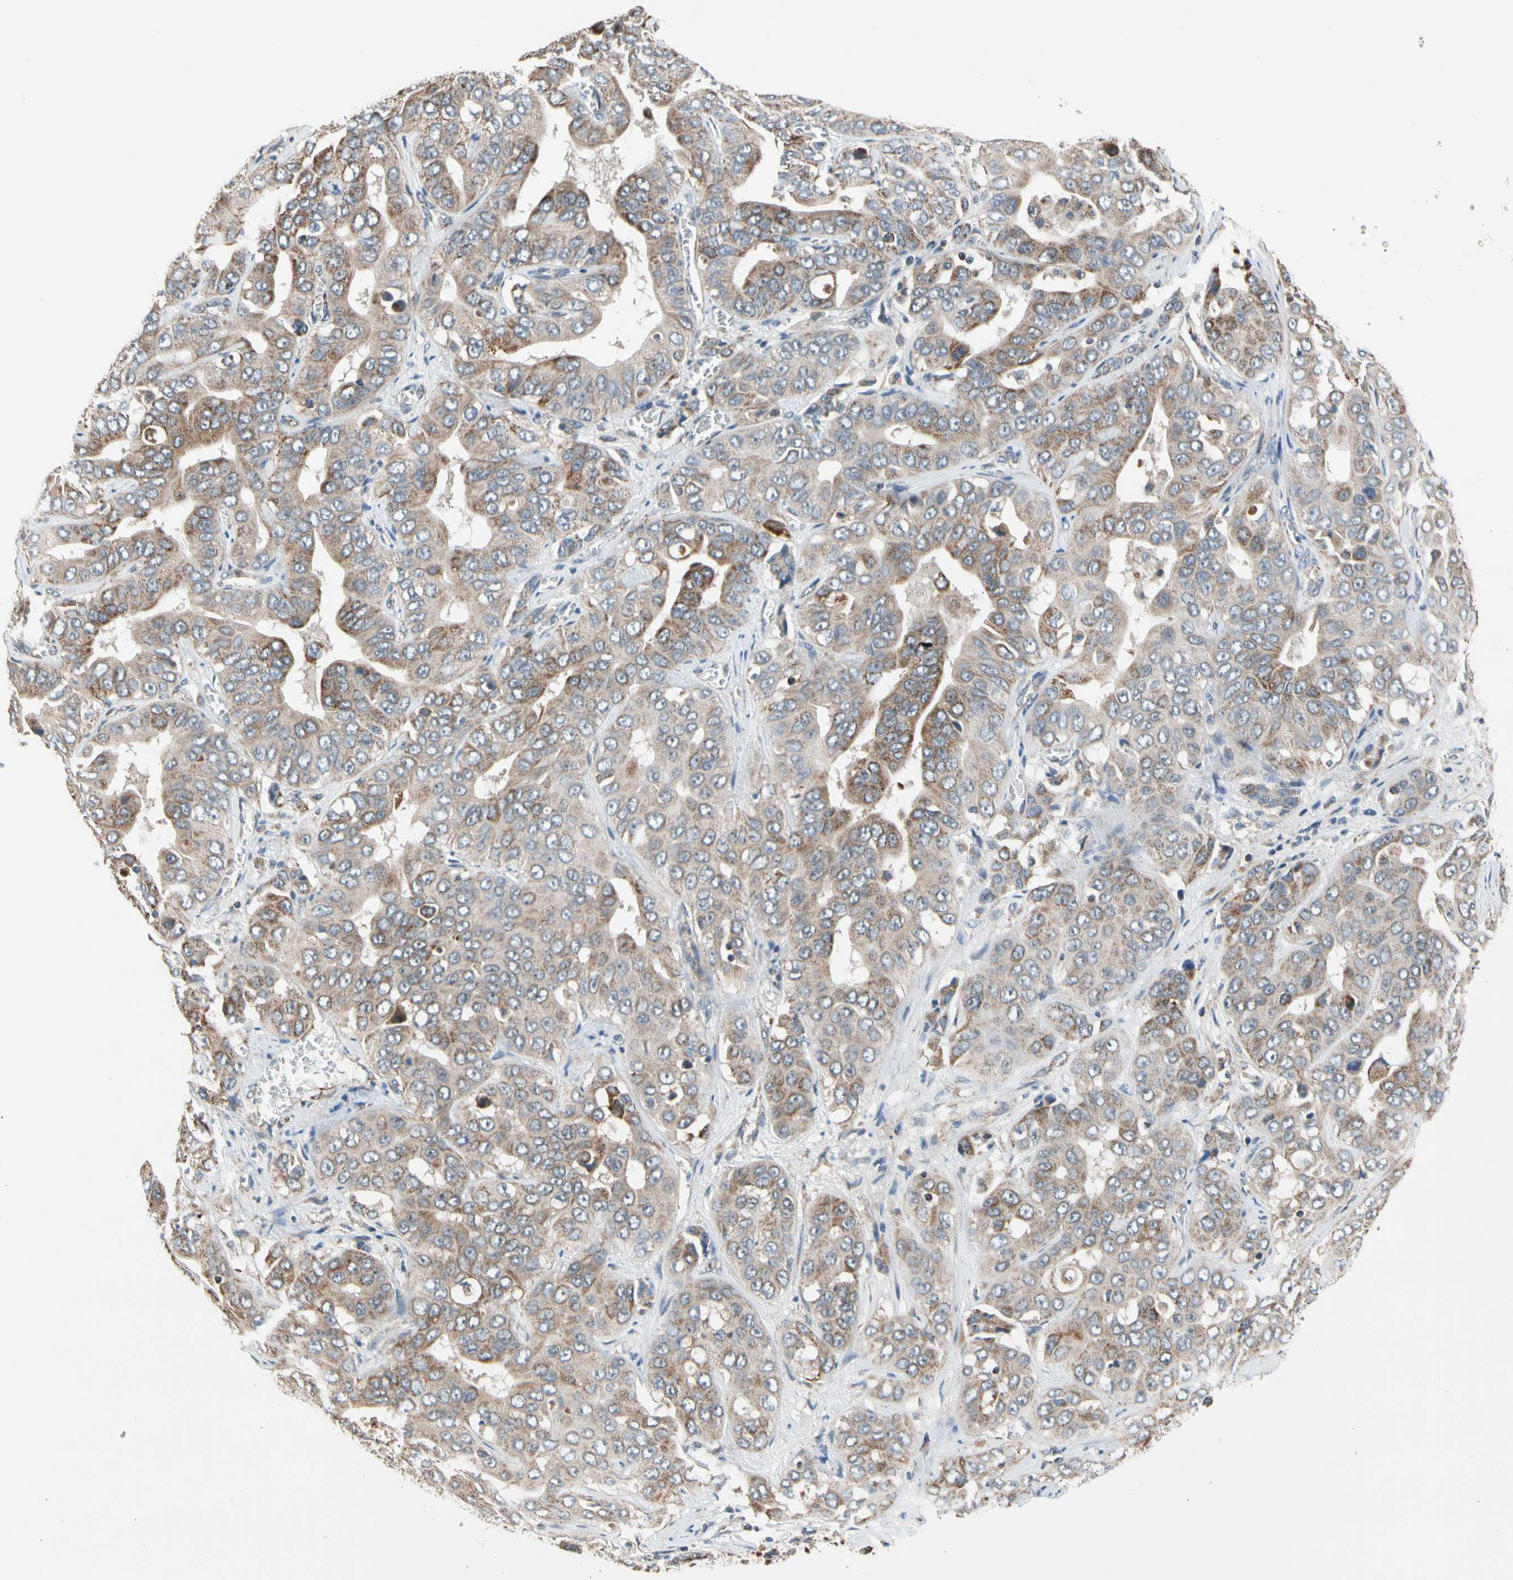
{"staining": {"intensity": "weak", "quantity": ">75%", "location": "cytoplasmic/membranous"}, "tissue": "liver cancer", "cell_type": "Tumor cells", "image_type": "cancer", "snomed": [{"axis": "morphology", "description": "Cholangiocarcinoma"}, {"axis": "topography", "description": "Liver"}], "caption": "A low amount of weak cytoplasmic/membranous expression is appreciated in about >75% of tumor cells in liver cancer (cholangiocarcinoma) tissue.", "gene": "KHDC4", "patient": {"sex": "female", "age": 52}}